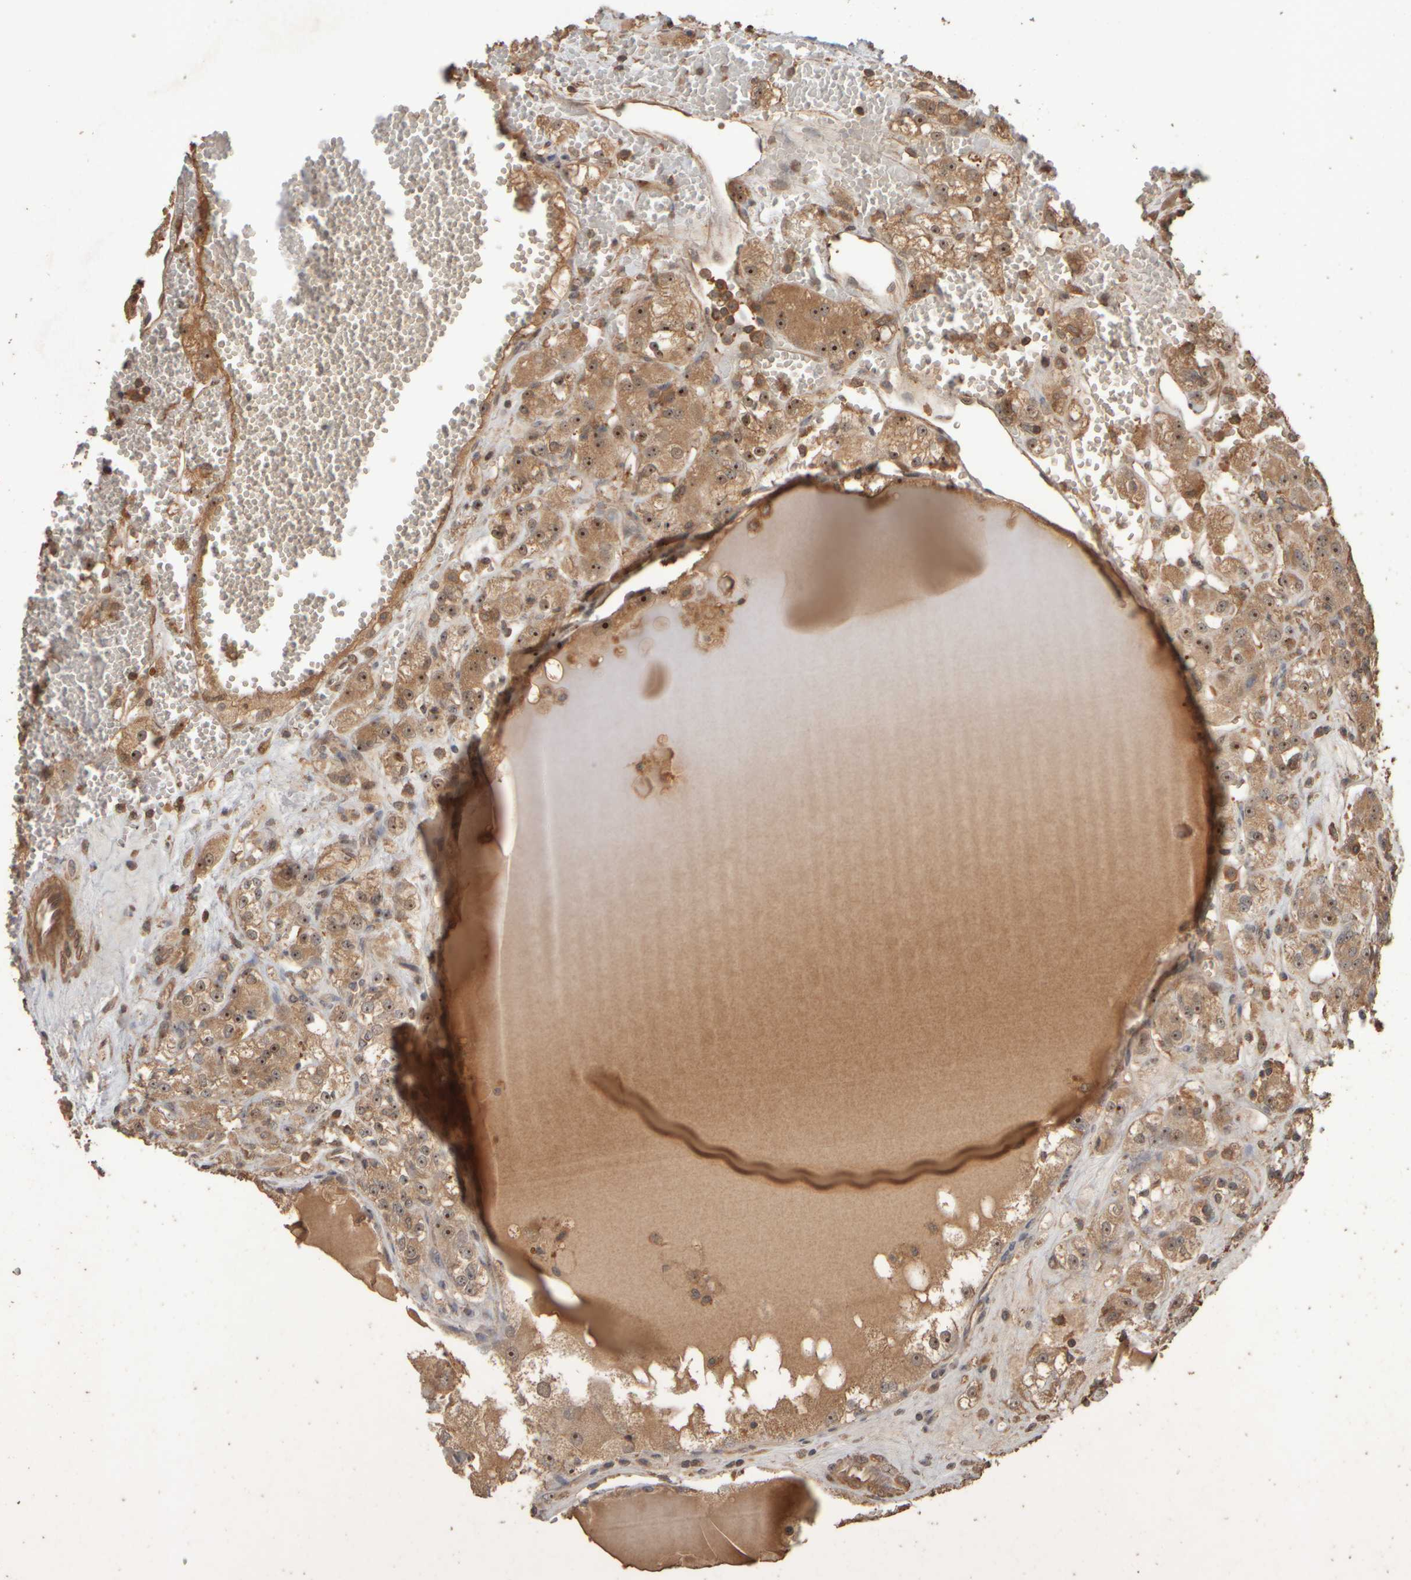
{"staining": {"intensity": "moderate", "quantity": ">75%", "location": "cytoplasmic/membranous,nuclear"}, "tissue": "renal cancer", "cell_type": "Tumor cells", "image_type": "cancer", "snomed": [{"axis": "morphology", "description": "Normal tissue, NOS"}, {"axis": "morphology", "description": "Adenocarcinoma, NOS"}, {"axis": "topography", "description": "Kidney"}], "caption": "Tumor cells show moderate cytoplasmic/membranous and nuclear expression in about >75% of cells in renal cancer (adenocarcinoma).", "gene": "SPHK1", "patient": {"sex": "male", "age": 61}}